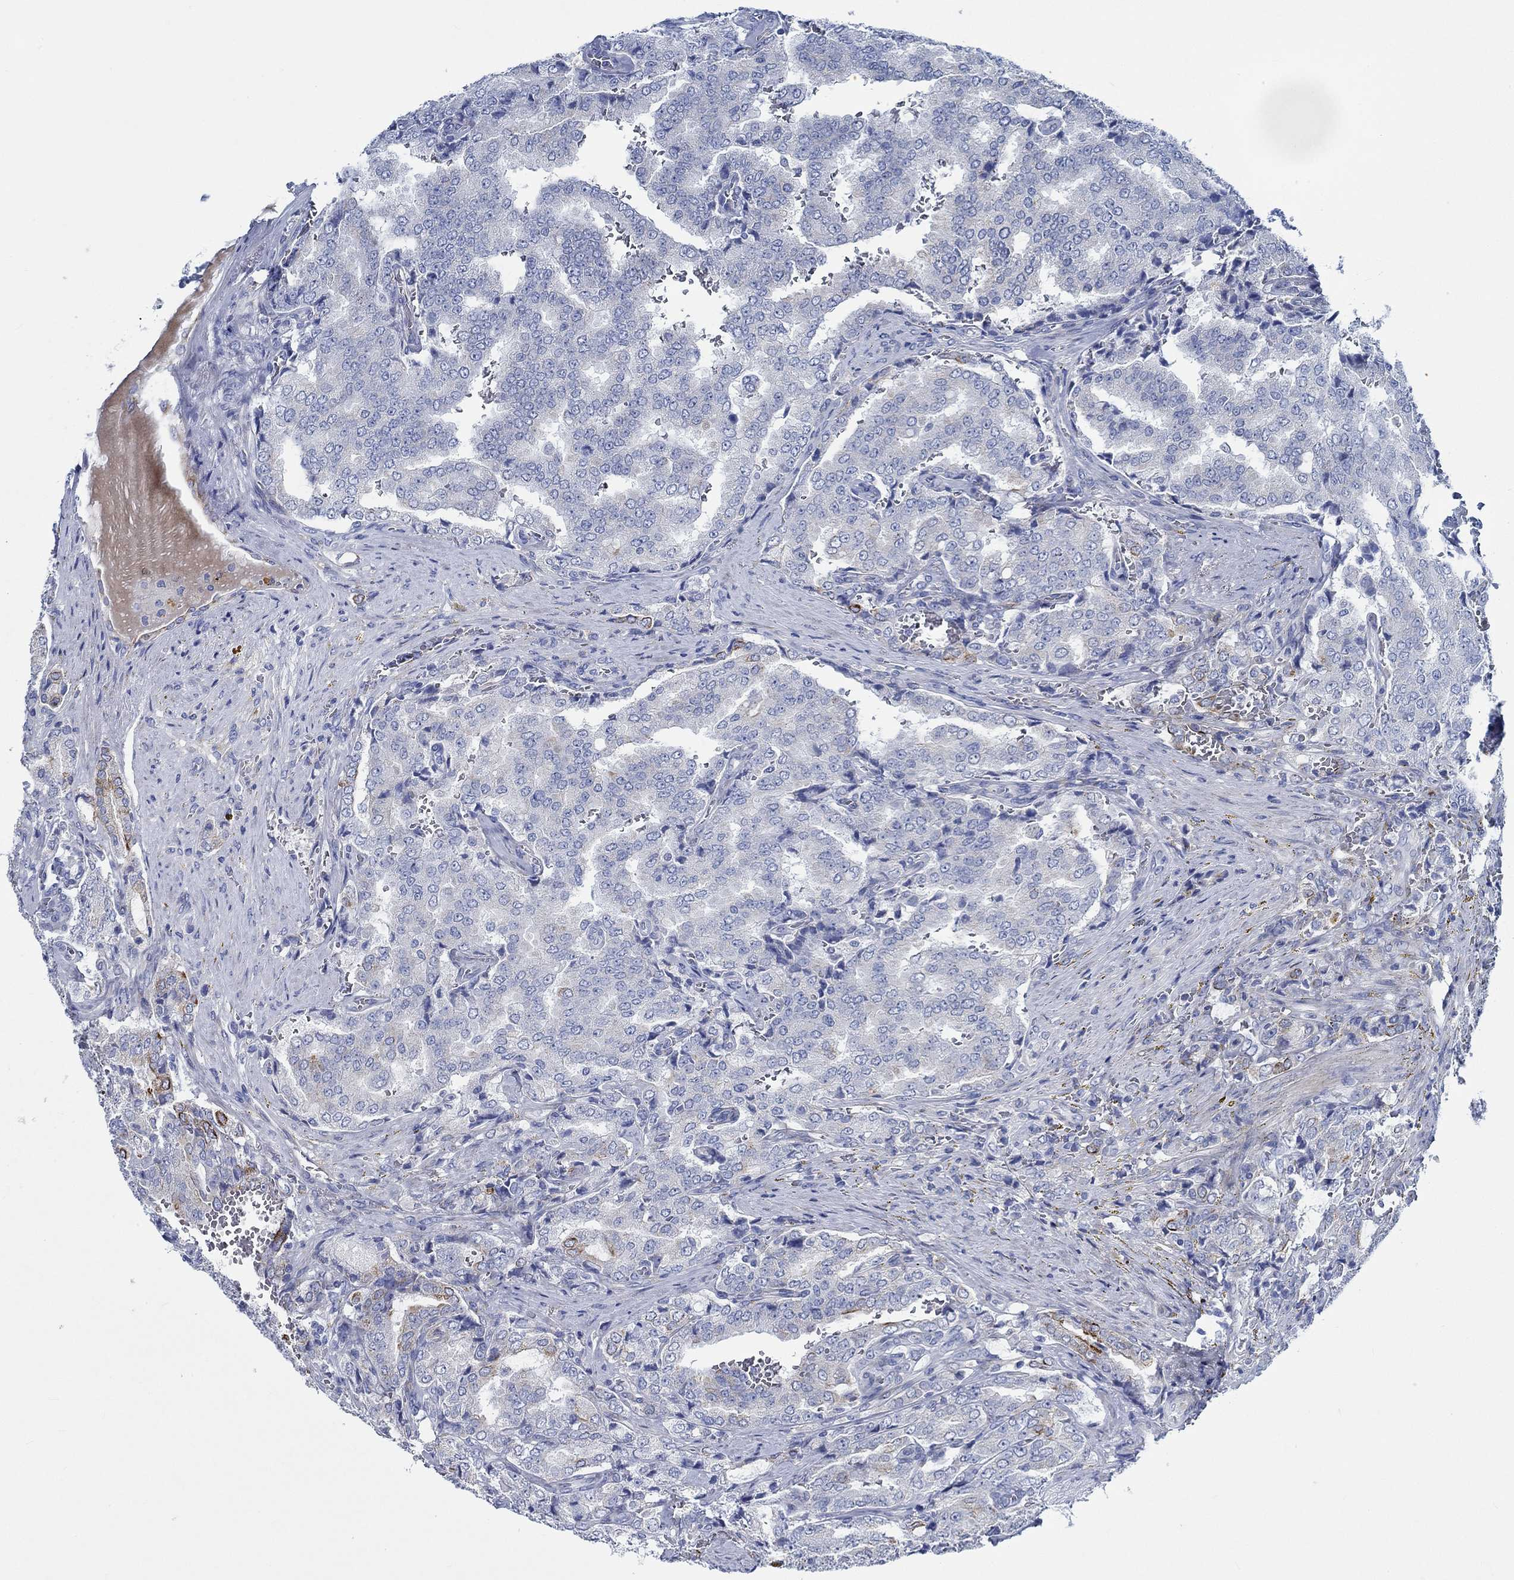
{"staining": {"intensity": "negative", "quantity": "none", "location": "none"}, "tissue": "prostate cancer", "cell_type": "Tumor cells", "image_type": "cancer", "snomed": [{"axis": "morphology", "description": "Adenocarcinoma, NOS"}, {"axis": "topography", "description": "Prostate"}], "caption": "Protein analysis of prostate cancer exhibits no significant positivity in tumor cells.", "gene": "SVEP1", "patient": {"sex": "male", "age": 65}}